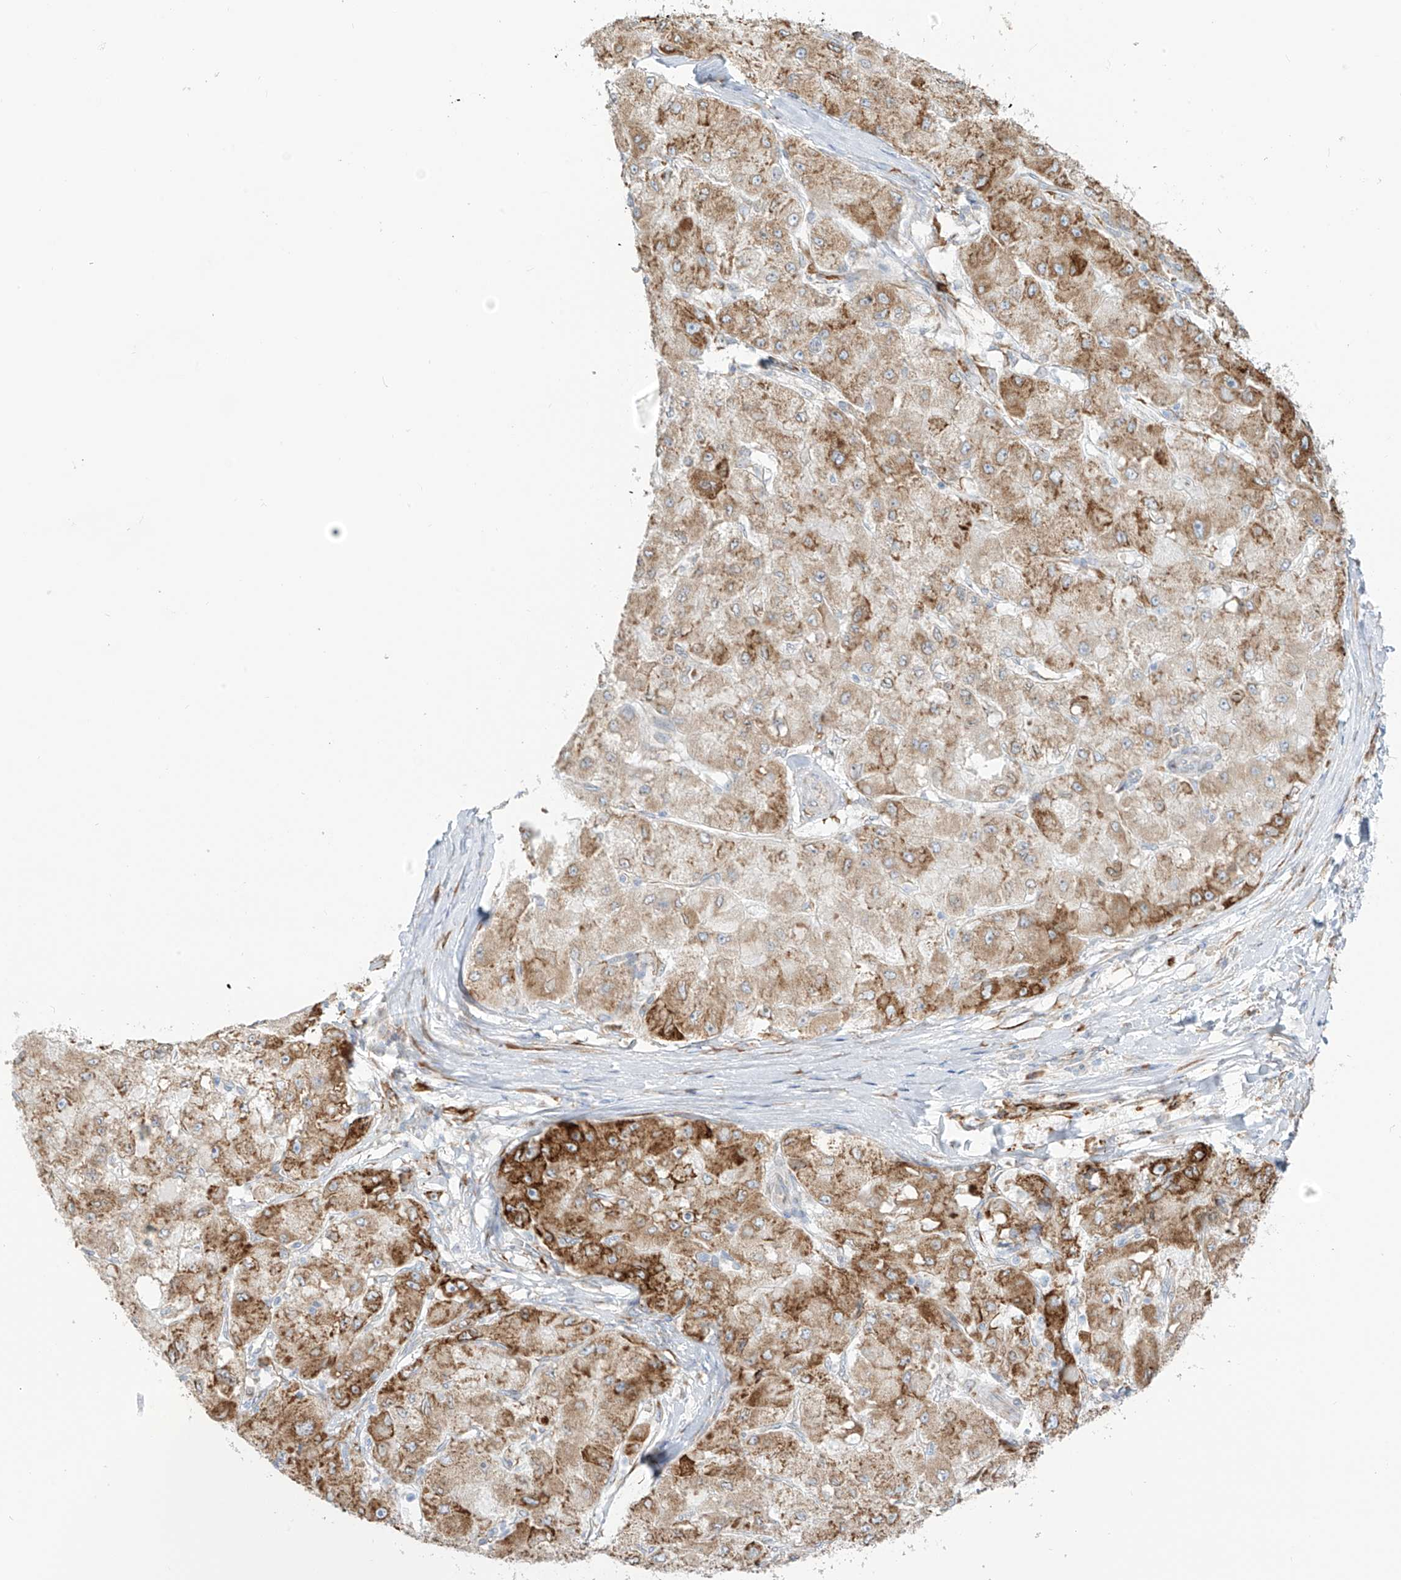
{"staining": {"intensity": "moderate", "quantity": ">75%", "location": "cytoplasmic/membranous"}, "tissue": "liver cancer", "cell_type": "Tumor cells", "image_type": "cancer", "snomed": [{"axis": "morphology", "description": "Carcinoma, Hepatocellular, NOS"}, {"axis": "topography", "description": "Liver"}], "caption": "High-magnification brightfield microscopy of liver cancer stained with DAB (3,3'-diaminobenzidine) (brown) and counterstained with hematoxylin (blue). tumor cells exhibit moderate cytoplasmic/membranous staining is seen in about>75% of cells.", "gene": "LRRC59", "patient": {"sex": "male", "age": 80}}